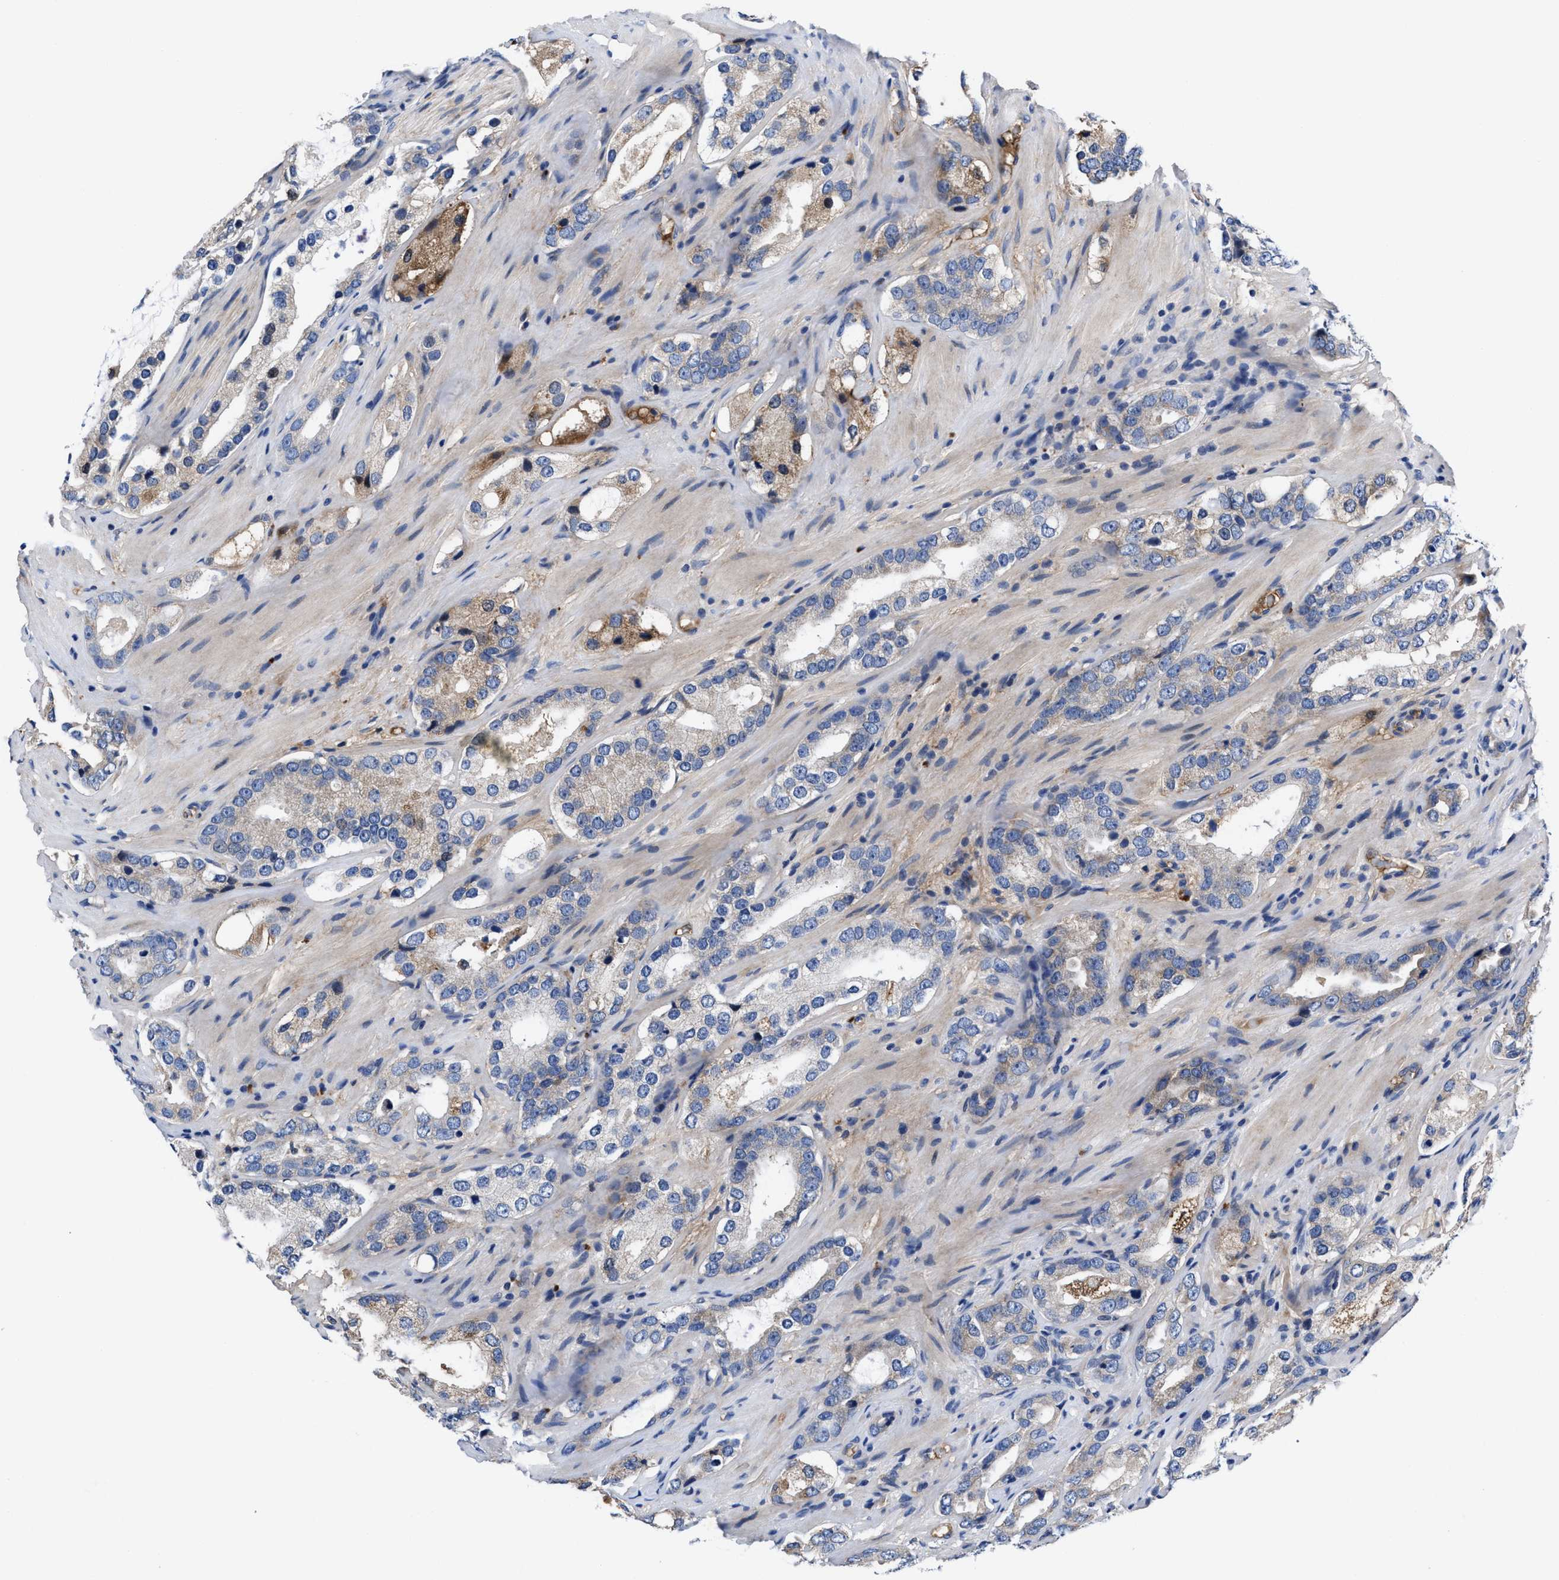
{"staining": {"intensity": "weak", "quantity": "<25%", "location": "cytoplasmic/membranous"}, "tissue": "prostate cancer", "cell_type": "Tumor cells", "image_type": "cancer", "snomed": [{"axis": "morphology", "description": "Adenocarcinoma, High grade"}, {"axis": "topography", "description": "Prostate"}], "caption": "An IHC photomicrograph of prostate high-grade adenocarcinoma is shown. There is no staining in tumor cells of prostate high-grade adenocarcinoma.", "gene": "DHRS13", "patient": {"sex": "male", "age": 63}}